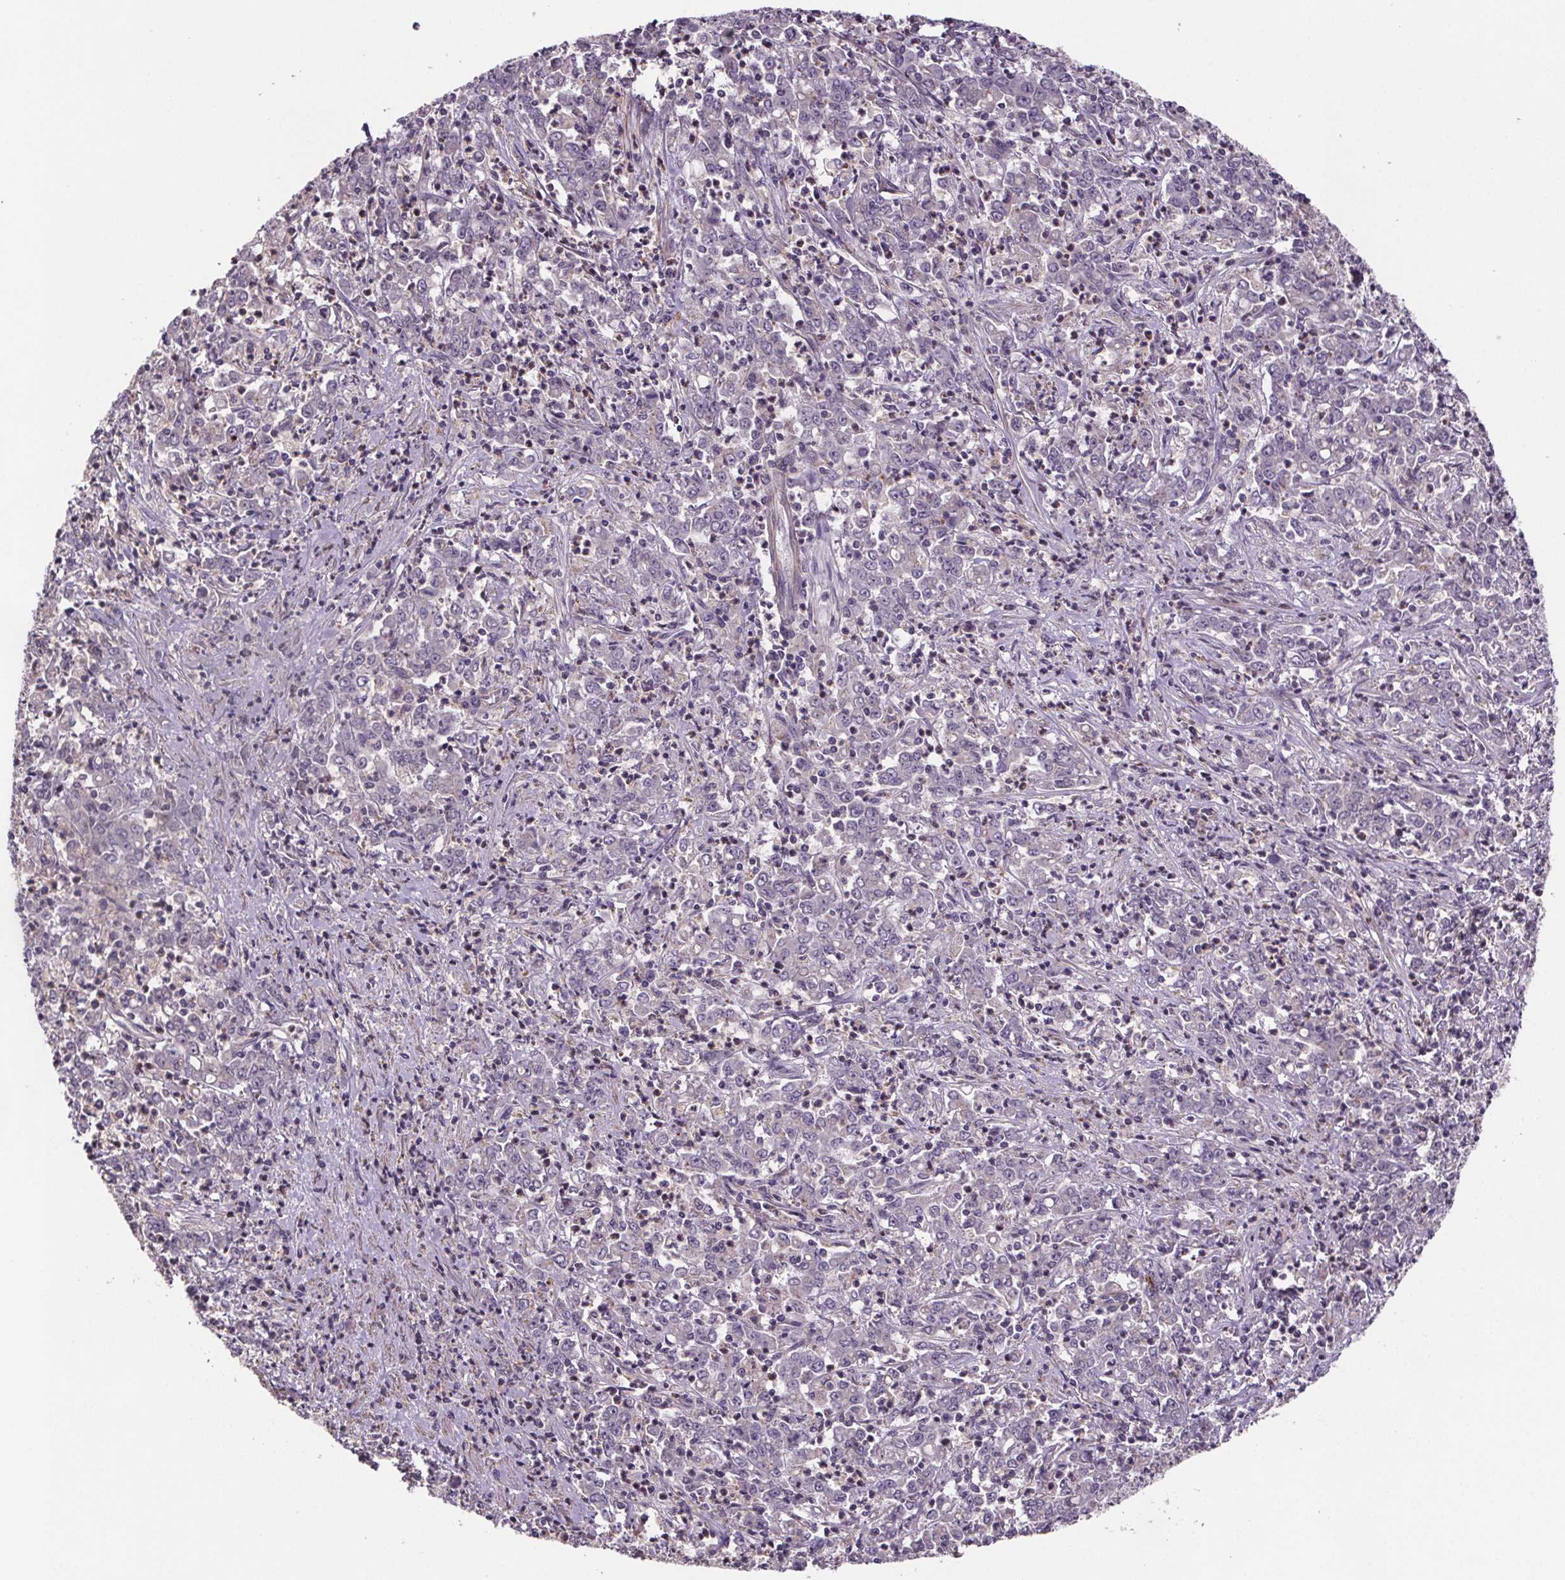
{"staining": {"intensity": "negative", "quantity": "none", "location": "none"}, "tissue": "stomach cancer", "cell_type": "Tumor cells", "image_type": "cancer", "snomed": [{"axis": "morphology", "description": "Adenocarcinoma, NOS"}, {"axis": "topography", "description": "Stomach, lower"}], "caption": "Immunohistochemistry (IHC) photomicrograph of adenocarcinoma (stomach) stained for a protein (brown), which shows no positivity in tumor cells.", "gene": "CLN3", "patient": {"sex": "female", "age": 71}}